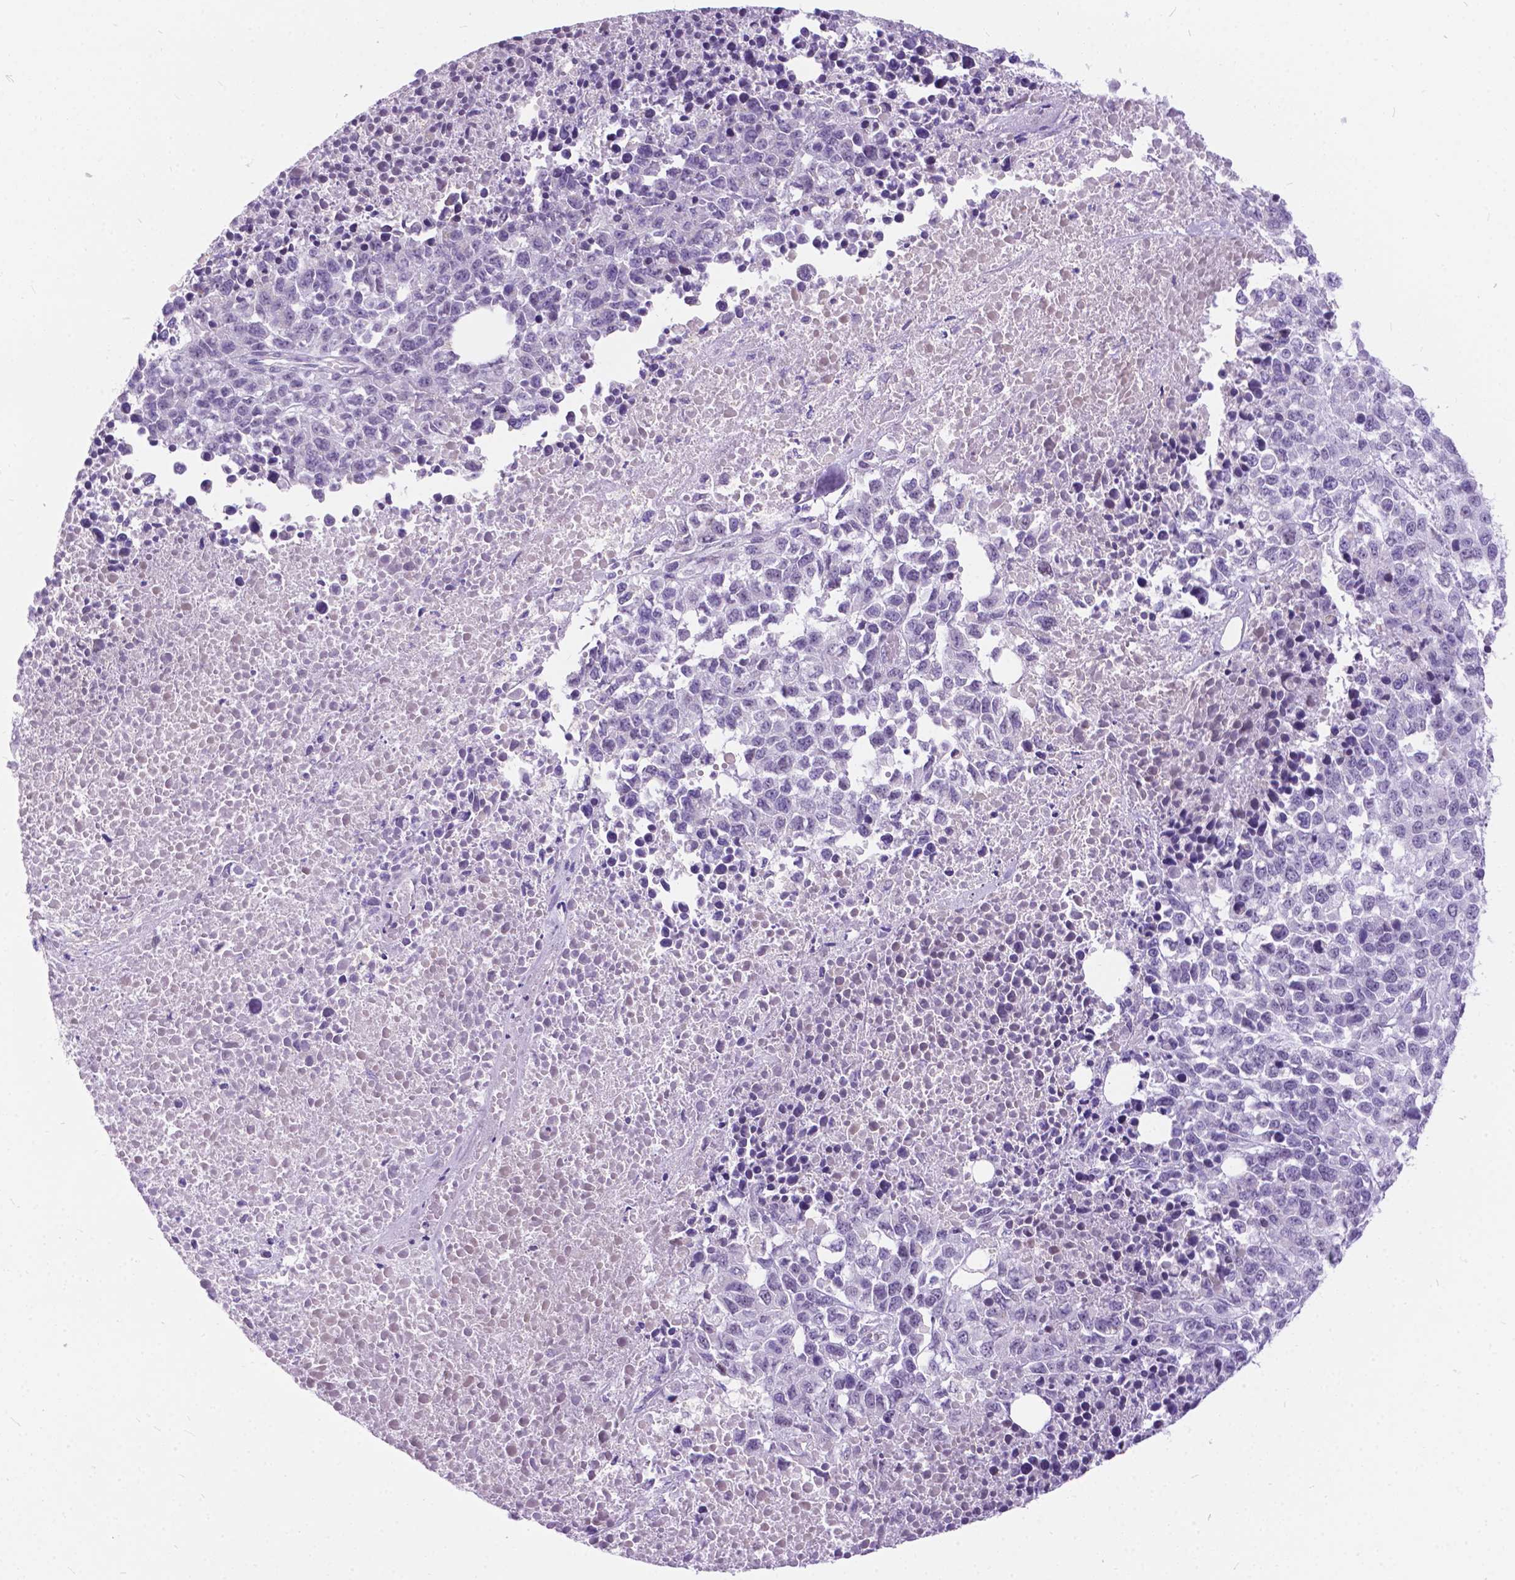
{"staining": {"intensity": "negative", "quantity": "none", "location": "none"}, "tissue": "melanoma", "cell_type": "Tumor cells", "image_type": "cancer", "snomed": [{"axis": "morphology", "description": "Malignant melanoma, Metastatic site"}, {"axis": "topography", "description": "Skin"}], "caption": "Tumor cells are negative for protein expression in human melanoma.", "gene": "BSND", "patient": {"sex": "male", "age": 84}}